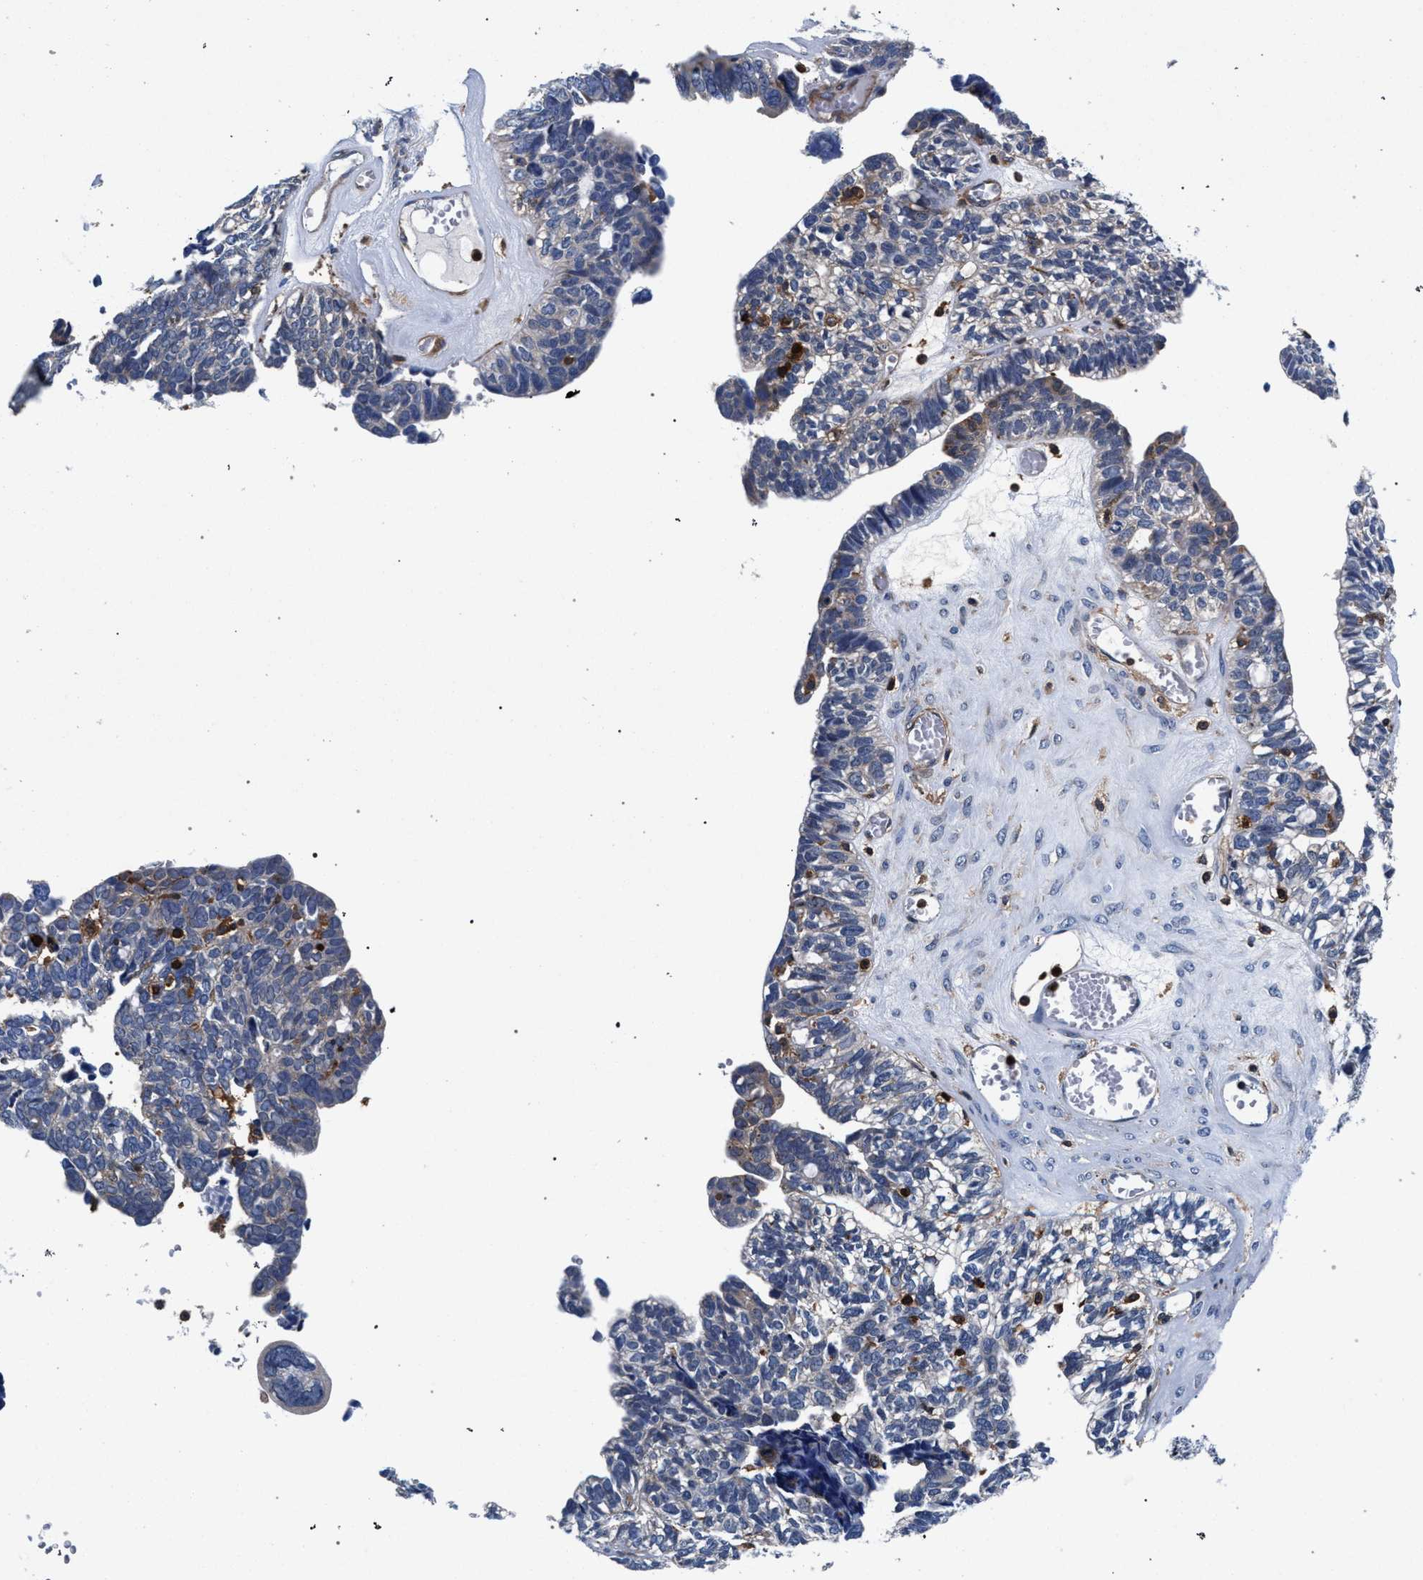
{"staining": {"intensity": "weak", "quantity": "<25%", "location": "cytoplasmic/membranous"}, "tissue": "ovarian cancer", "cell_type": "Tumor cells", "image_type": "cancer", "snomed": [{"axis": "morphology", "description": "Cystadenocarcinoma, serous, NOS"}, {"axis": "topography", "description": "Ovary"}], "caption": "The photomicrograph reveals no staining of tumor cells in ovarian serous cystadenocarcinoma. Brightfield microscopy of IHC stained with DAB (3,3'-diaminobenzidine) (brown) and hematoxylin (blue), captured at high magnification.", "gene": "LASP1", "patient": {"sex": "female", "age": 79}}